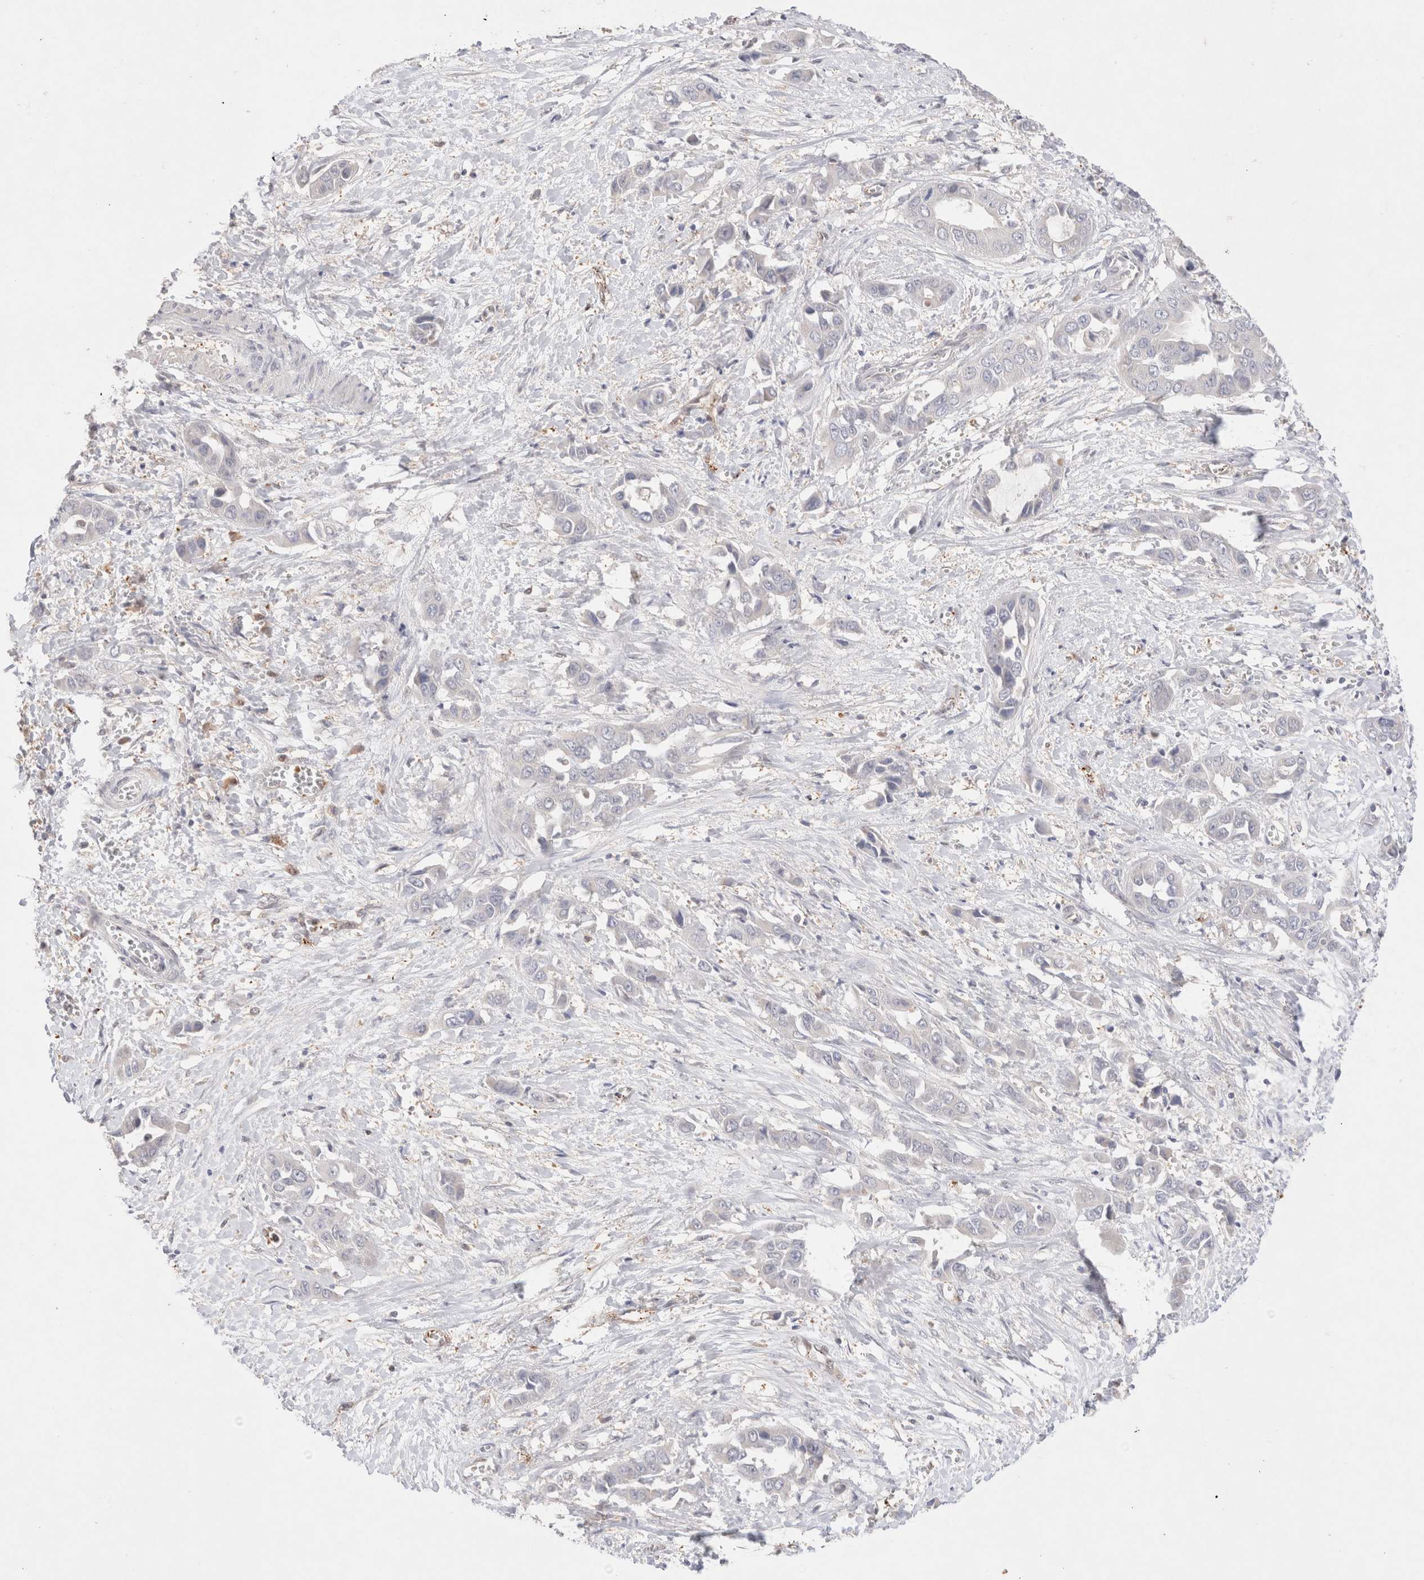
{"staining": {"intensity": "negative", "quantity": "none", "location": "none"}, "tissue": "liver cancer", "cell_type": "Tumor cells", "image_type": "cancer", "snomed": [{"axis": "morphology", "description": "Cholangiocarcinoma"}, {"axis": "topography", "description": "Liver"}], "caption": "DAB (3,3'-diaminobenzidine) immunohistochemical staining of liver cancer (cholangiocarcinoma) shows no significant expression in tumor cells. (DAB IHC, high magnification).", "gene": "STARD10", "patient": {"sex": "female", "age": 52}}